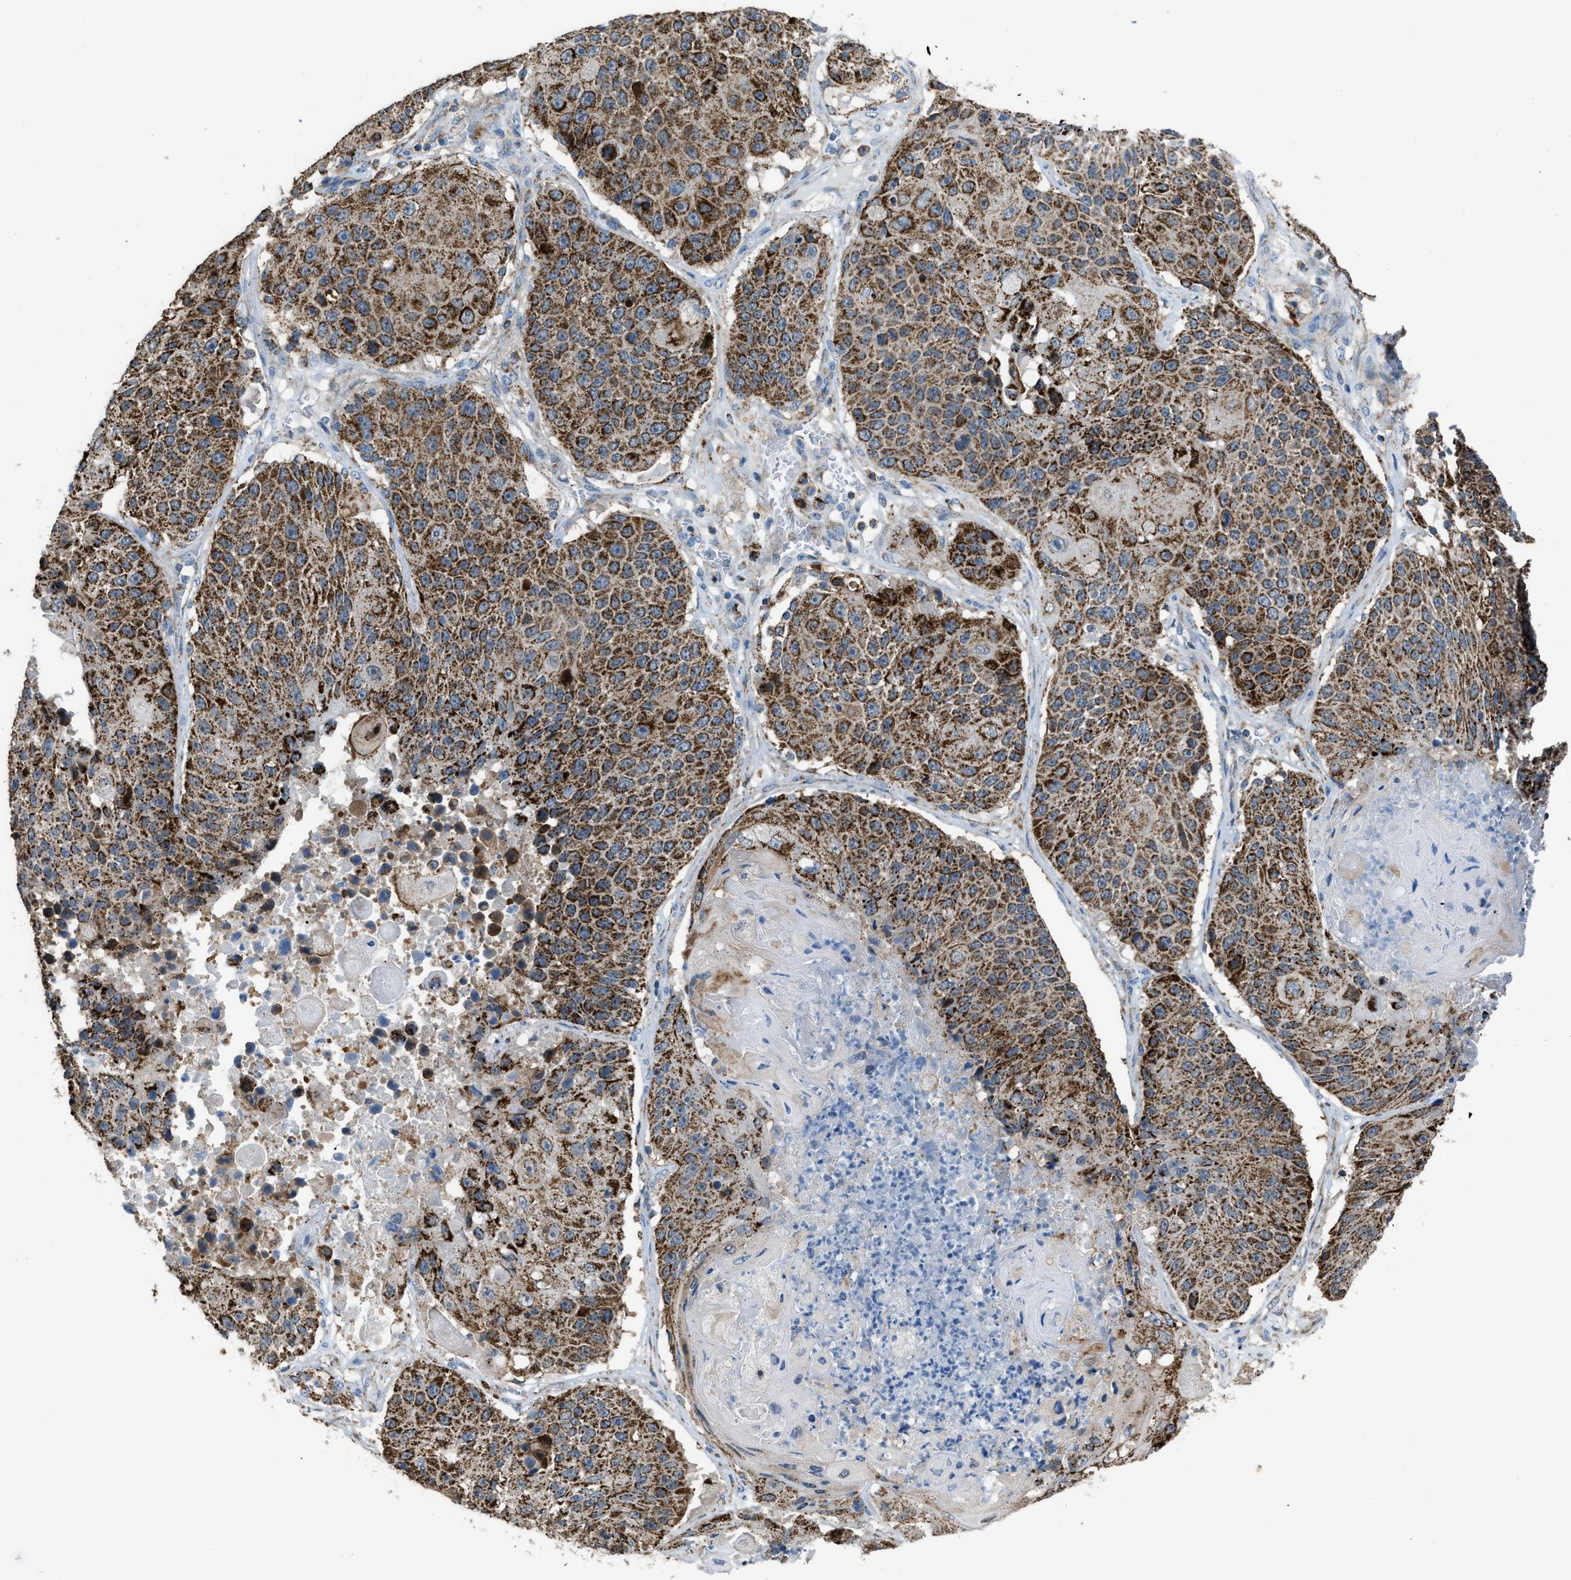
{"staining": {"intensity": "strong", "quantity": ">75%", "location": "cytoplasmic/membranous"}, "tissue": "lung cancer", "cell_type": "Tumor cells", "image_type": "cancer", "snomed": [{"axis": "morphology", "description": "Squamous cell carcinoma, NOS"}, {"axis": "topography", "description": "Lung"}], "caption": "A micrograph showing strong cytoplasmic/membranous staining in approximately >75% of tumor cells in squamous cell carcinoma (lung), as visualized by brown immunohistochemical staining.", "gene": "ETFB", "patient": {"sex": "male", "age": 61}}